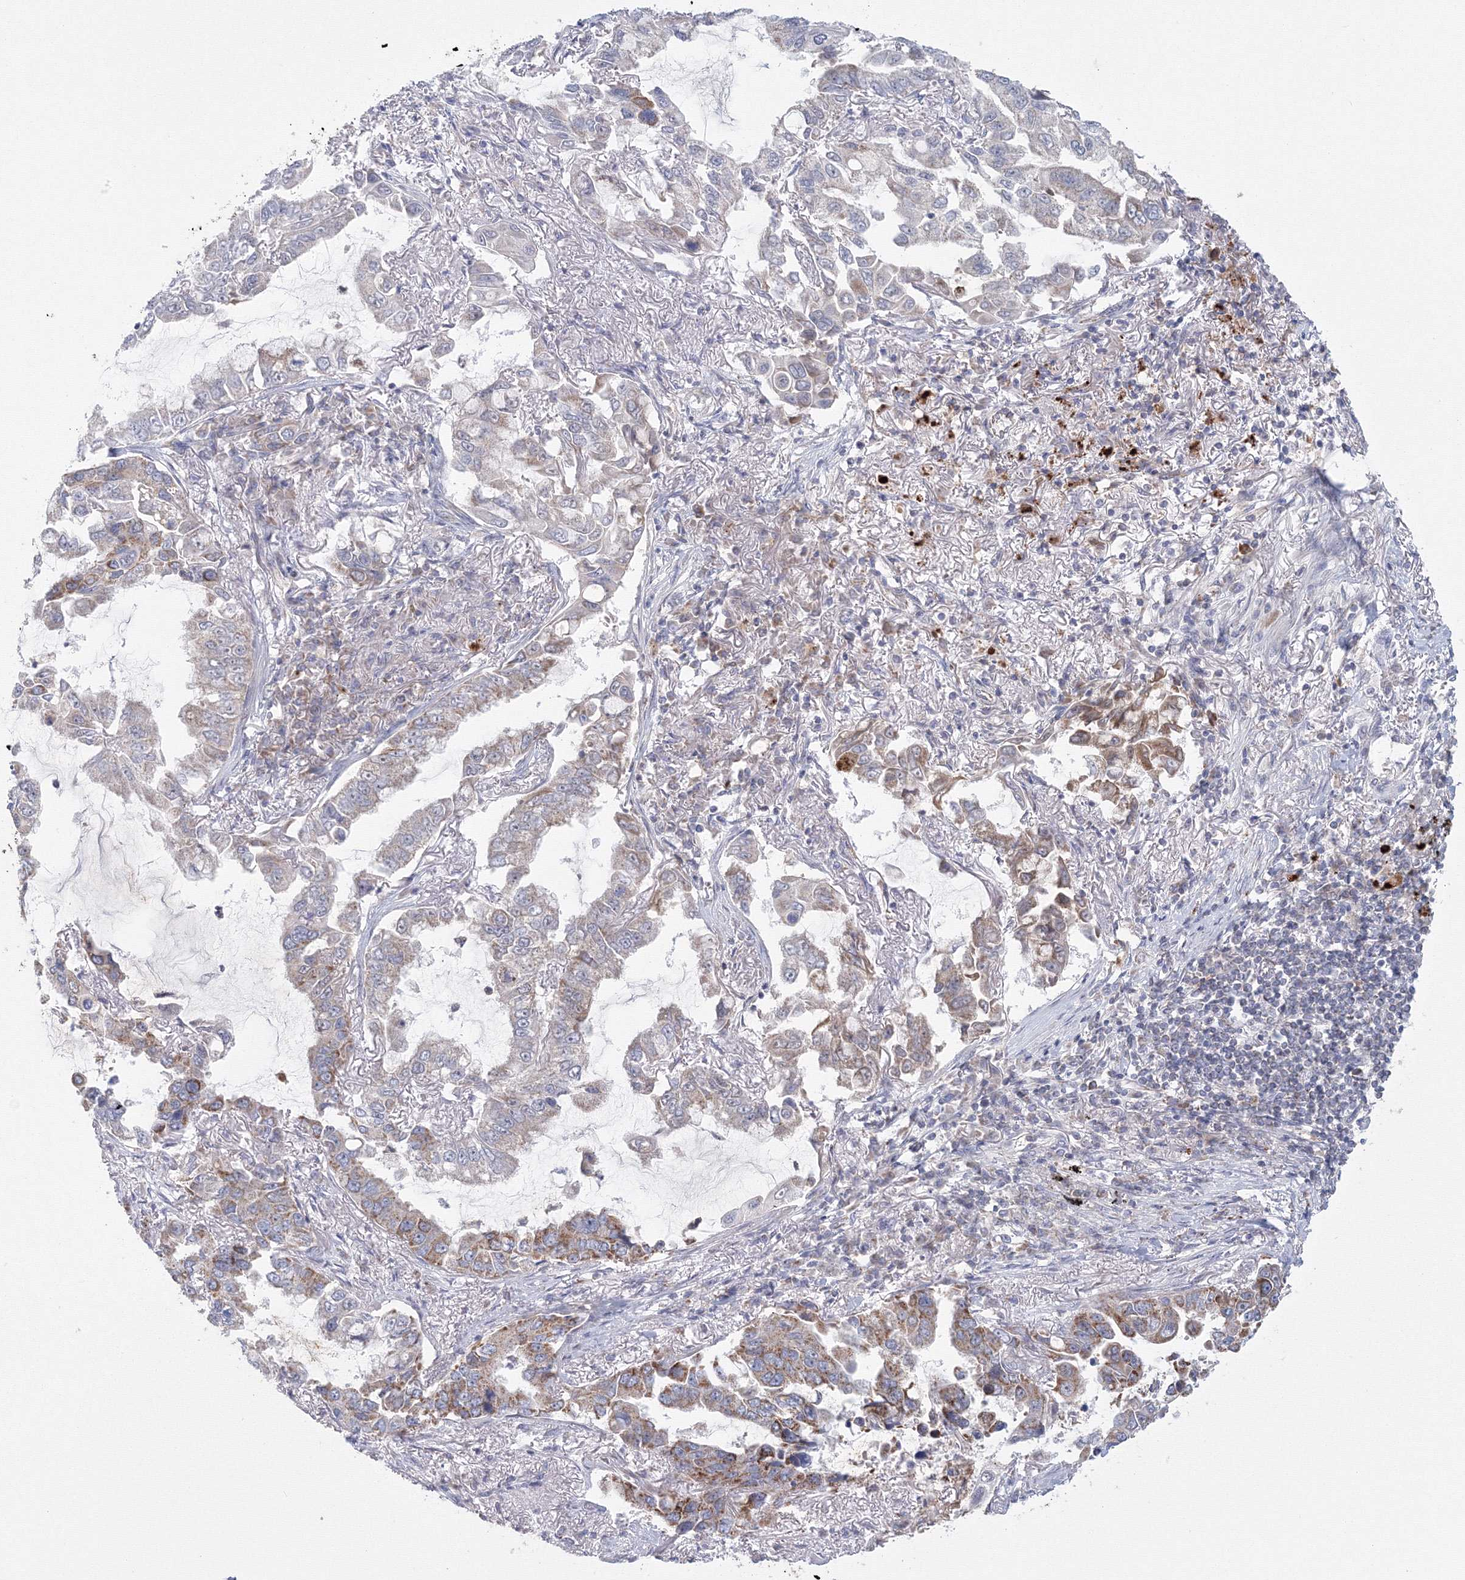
{"staining": {"intensity": "moderate", "quantity": "<25%", "location": "cytoplasmic/membranous"}, "tissue": "lung cancer", "cell_type": "Tumor cells", "image_type": "cancer", "snomed": [{"axis": "morphology", "description": "Adenocarcinoma, NOS"}, {"axis": "topography", "description": "Lung"}], "caption": "Immunohistochemistry image of lung cancer stained for a protein (brown), which shows low levels of moderate cytoplasmic/membranous positivity in about <25% of tumor cells.", "gene": "GRPEL1", "patient": {"sex": "male", "age": 64}}